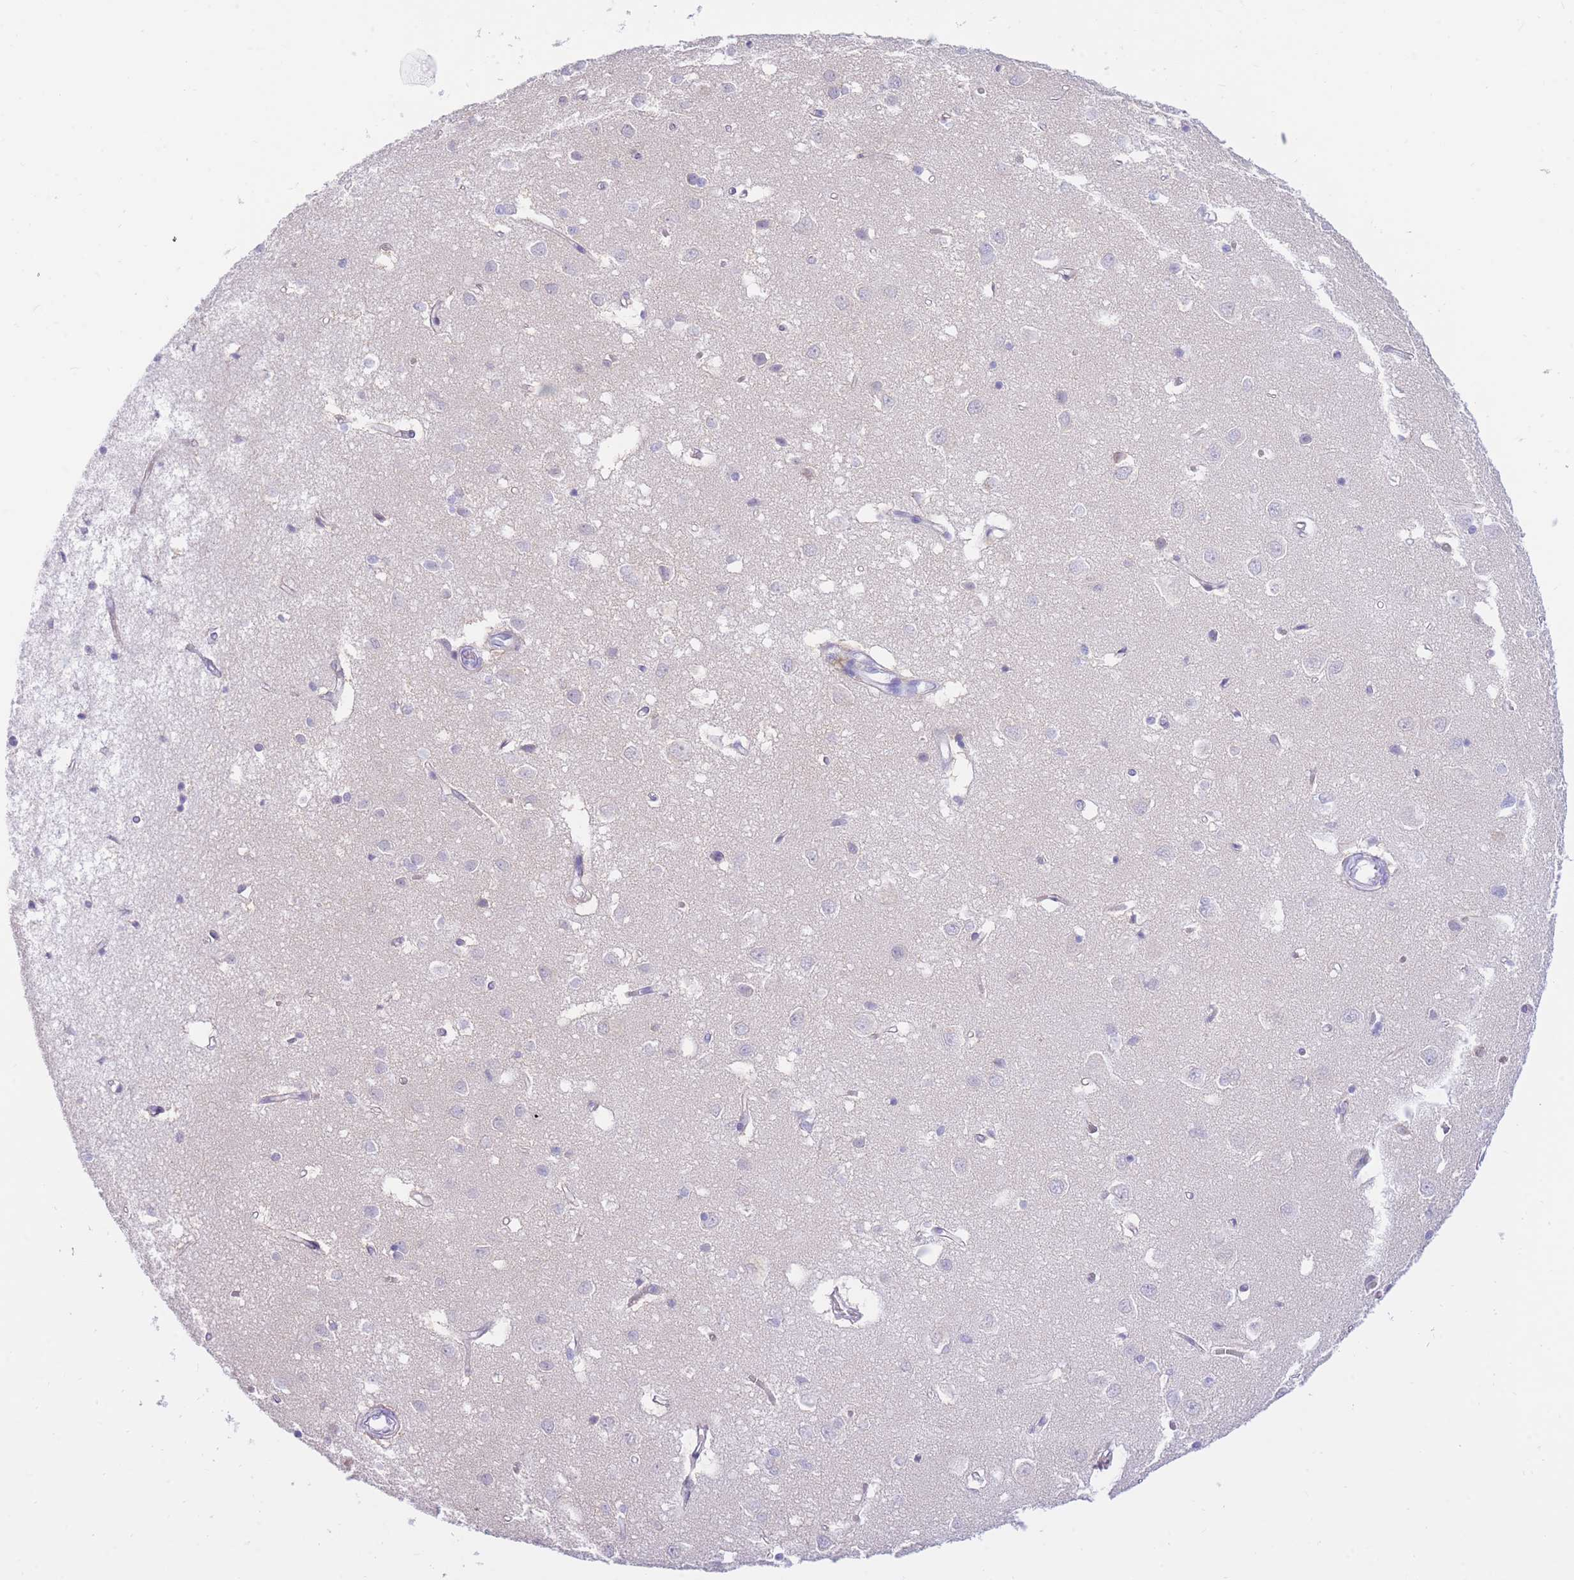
{"staining": {"intensity": "negative", "quantity": "none", "location": "none"}, "tissue": "cerebral cortex", "cell_type": "Endothelial cells", "image_type": "normal", "snomed": [{"axis": "morphology", "description": "Normal tissue, NOS"}, {"axis": "topography", "description": "Cerebral cortex"}], "caption": "Endothelial cells show no significant staining in benign cerebral cortex. (Immunohistochemistry (ihc), brightfield microscopy, high magnification).", "gene": "SSUH2", "patient": {"sex": "female", "age": 64}}